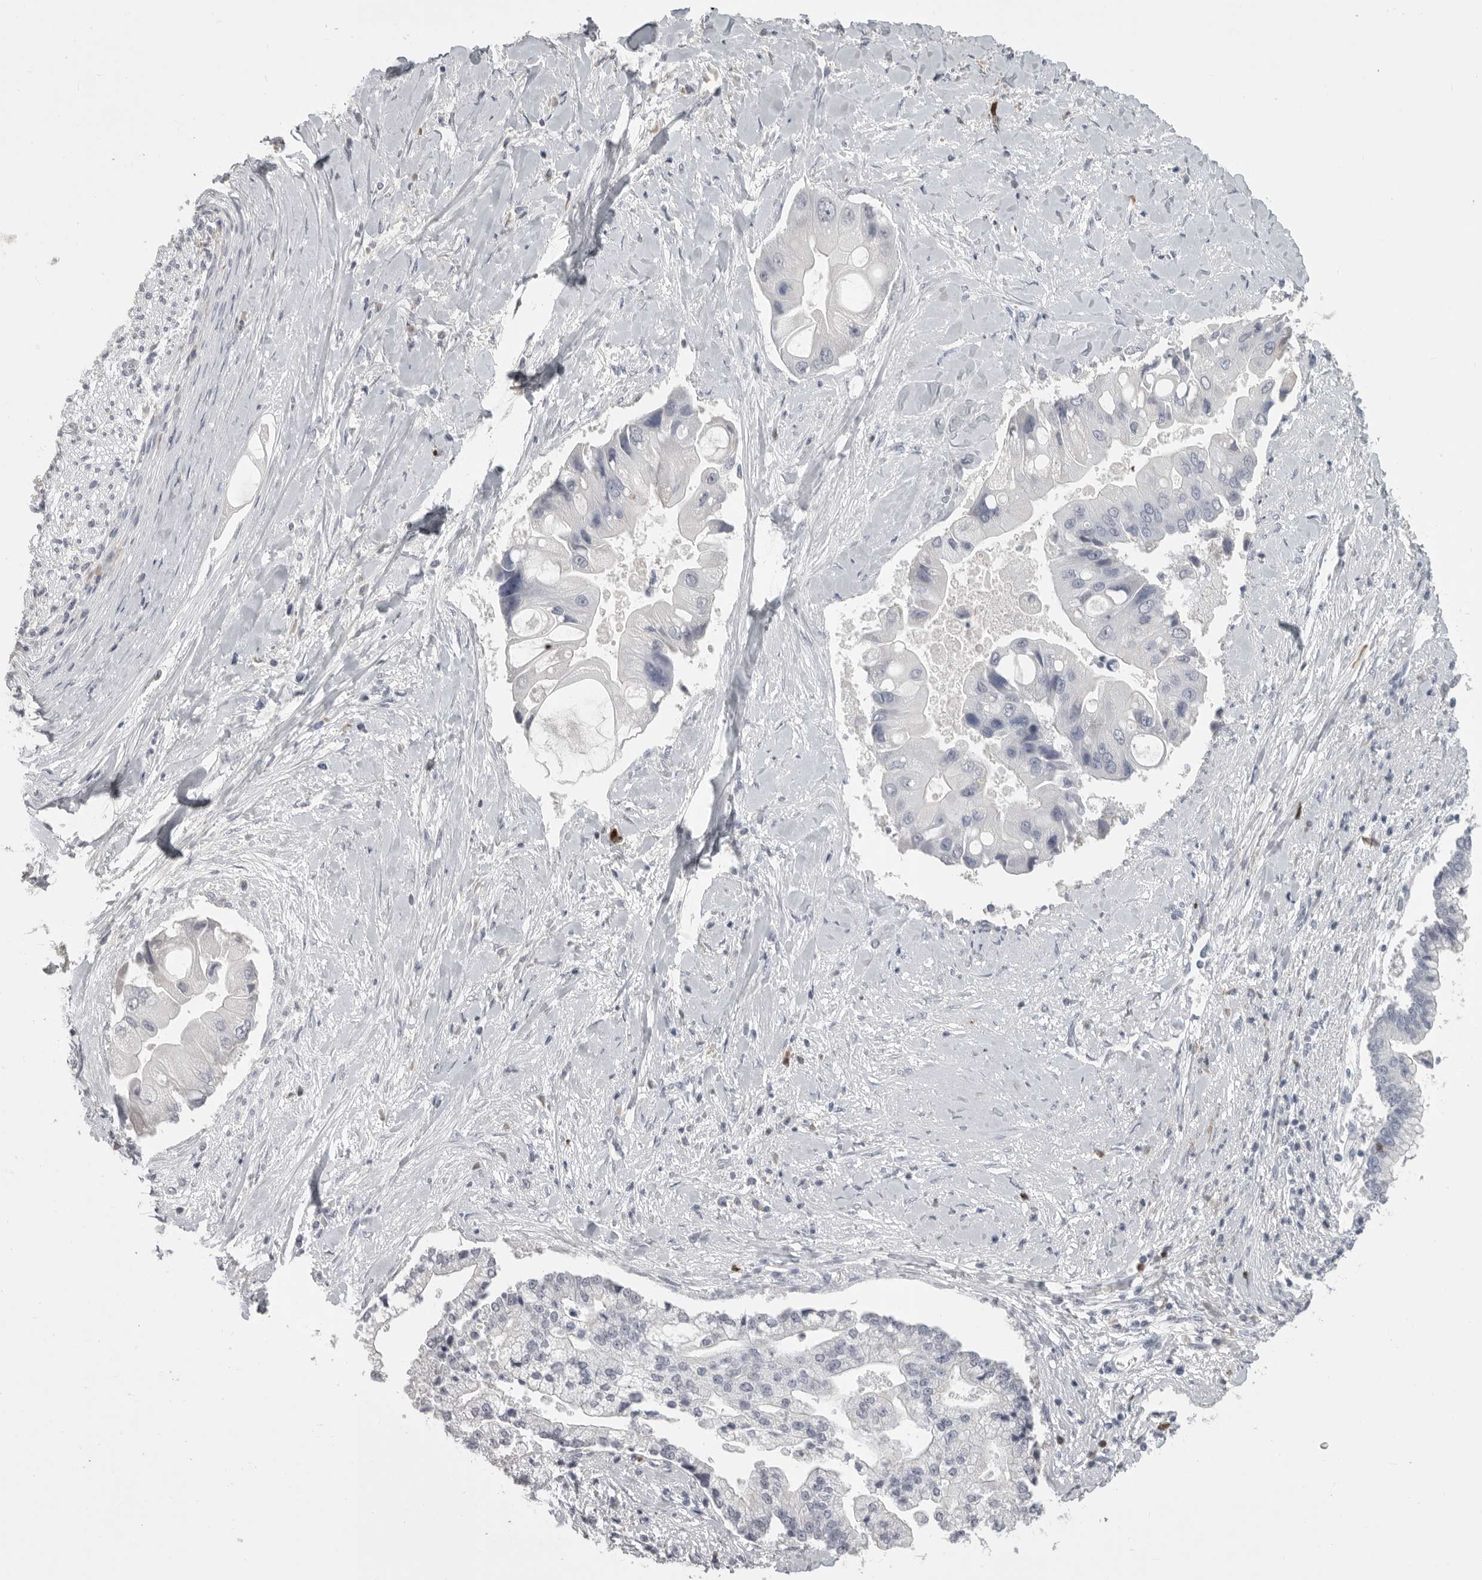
{"staining": {"intensity": "negative", "quantity": "none", "location": "none"}, "tissue": "liver cancer", "cell_type": "Tumor cells", "image_type": "cancer", "snomed": [{"axis": "morphology", "description": "Cholangiocarcinoma"}, {"axis": "topography", "description": "Liver"}], "caption": "DAB (3,3'-diaminobenzidine) immunohistochemical staining of human cholangiocarcinoma (liver) exhibits no significant positivity in tumor cells.", "gene": "GNLY", "patient": {"sex": "male", "age": 50}}